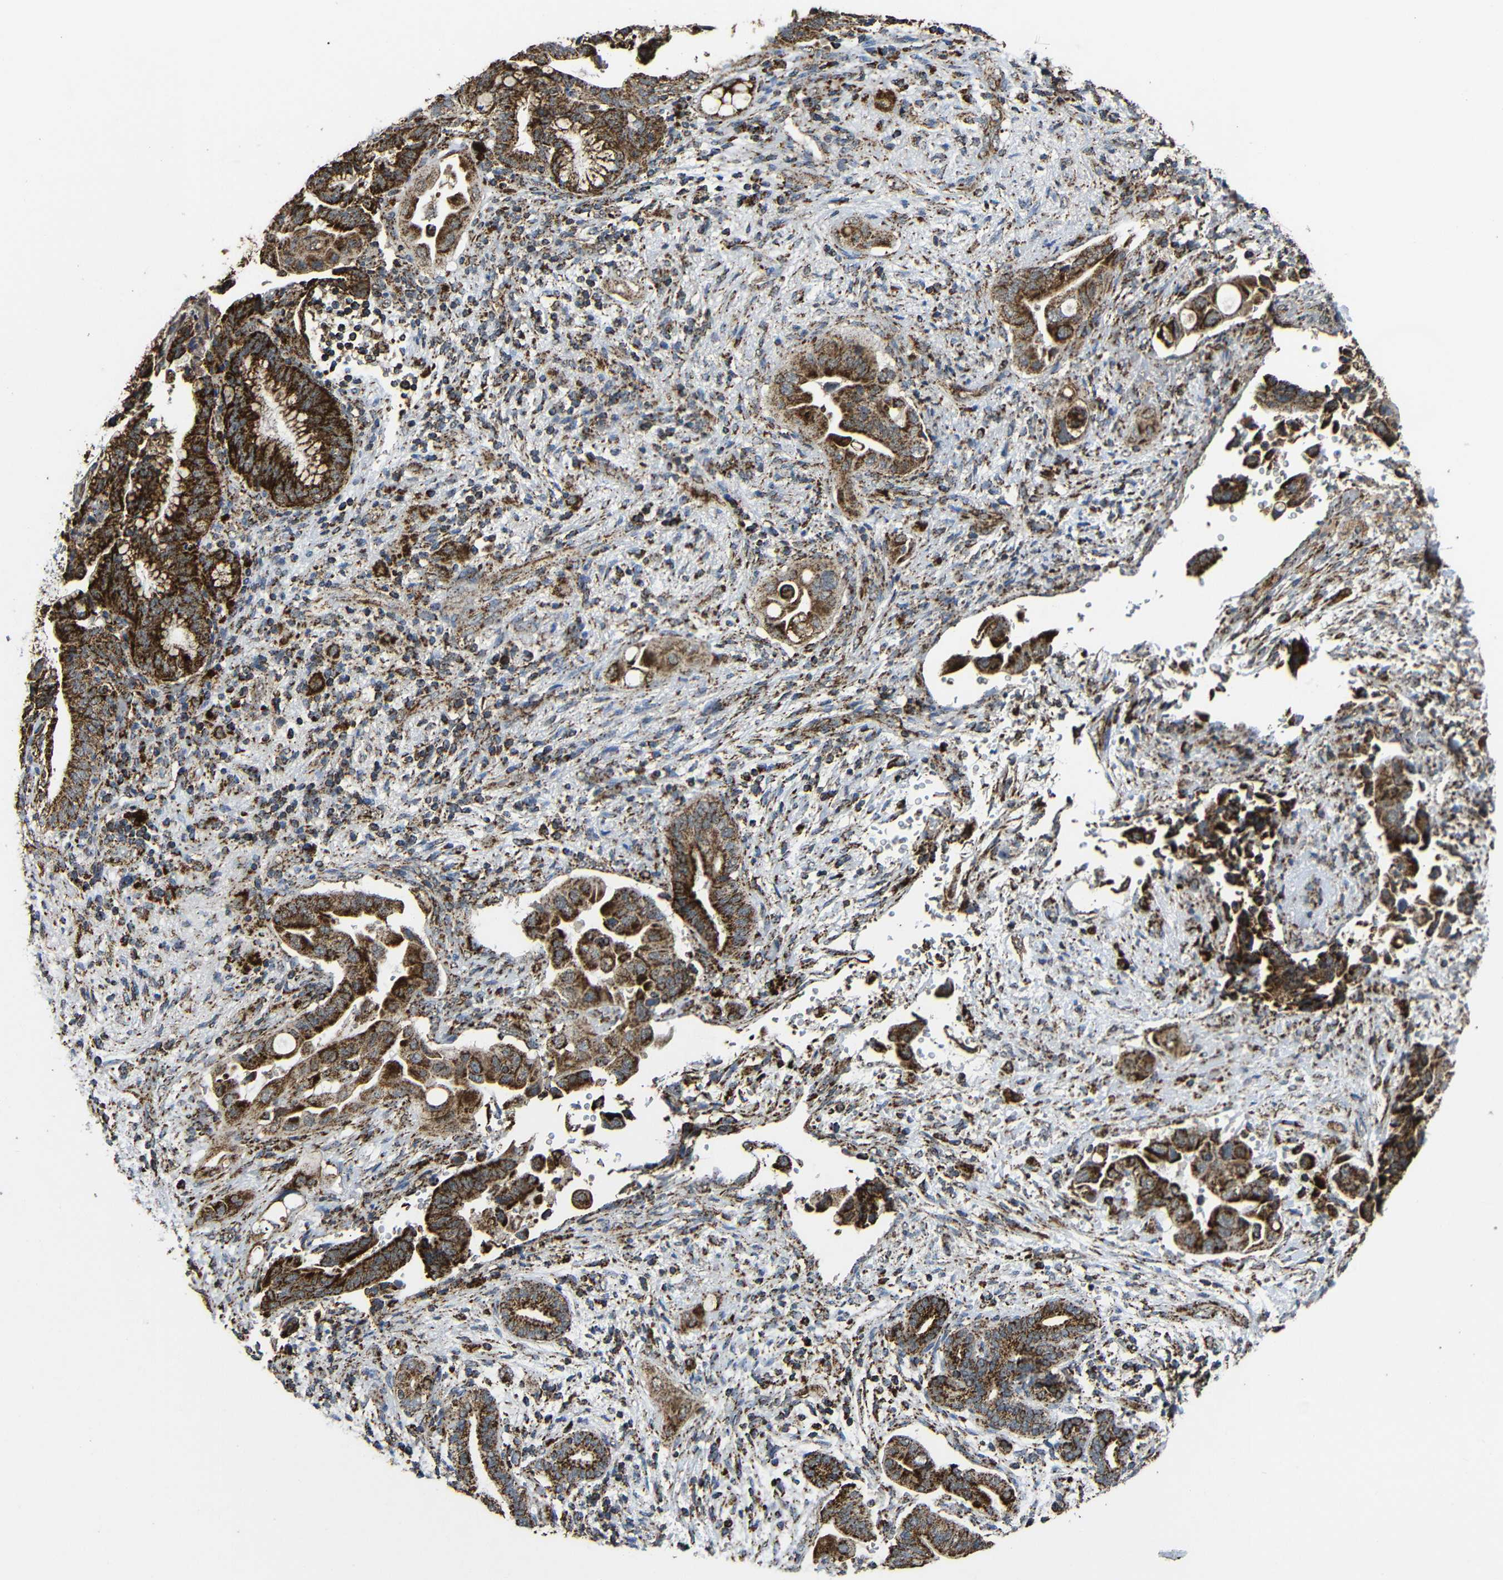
{"staining": {"intensity": "strong", "quantity": ">75%", "location": "cytoplasmic/membranous"}, "tissue": "liver cancer", "cell_type": "Tumor cells", "image_type": "cancer", "snomed": [{"axis": "morphology", "description": "Cholangiocarcinoma"}, {"axis": "topography", "description": "Liver"}], "caption": "Tumor cells reveal high levels of strong cytoplasmic/membranous staining in about >75% of cells in liver cancer.", "gene": "ATP5F1A", "patient": {"sex": "female", "age": 61}}